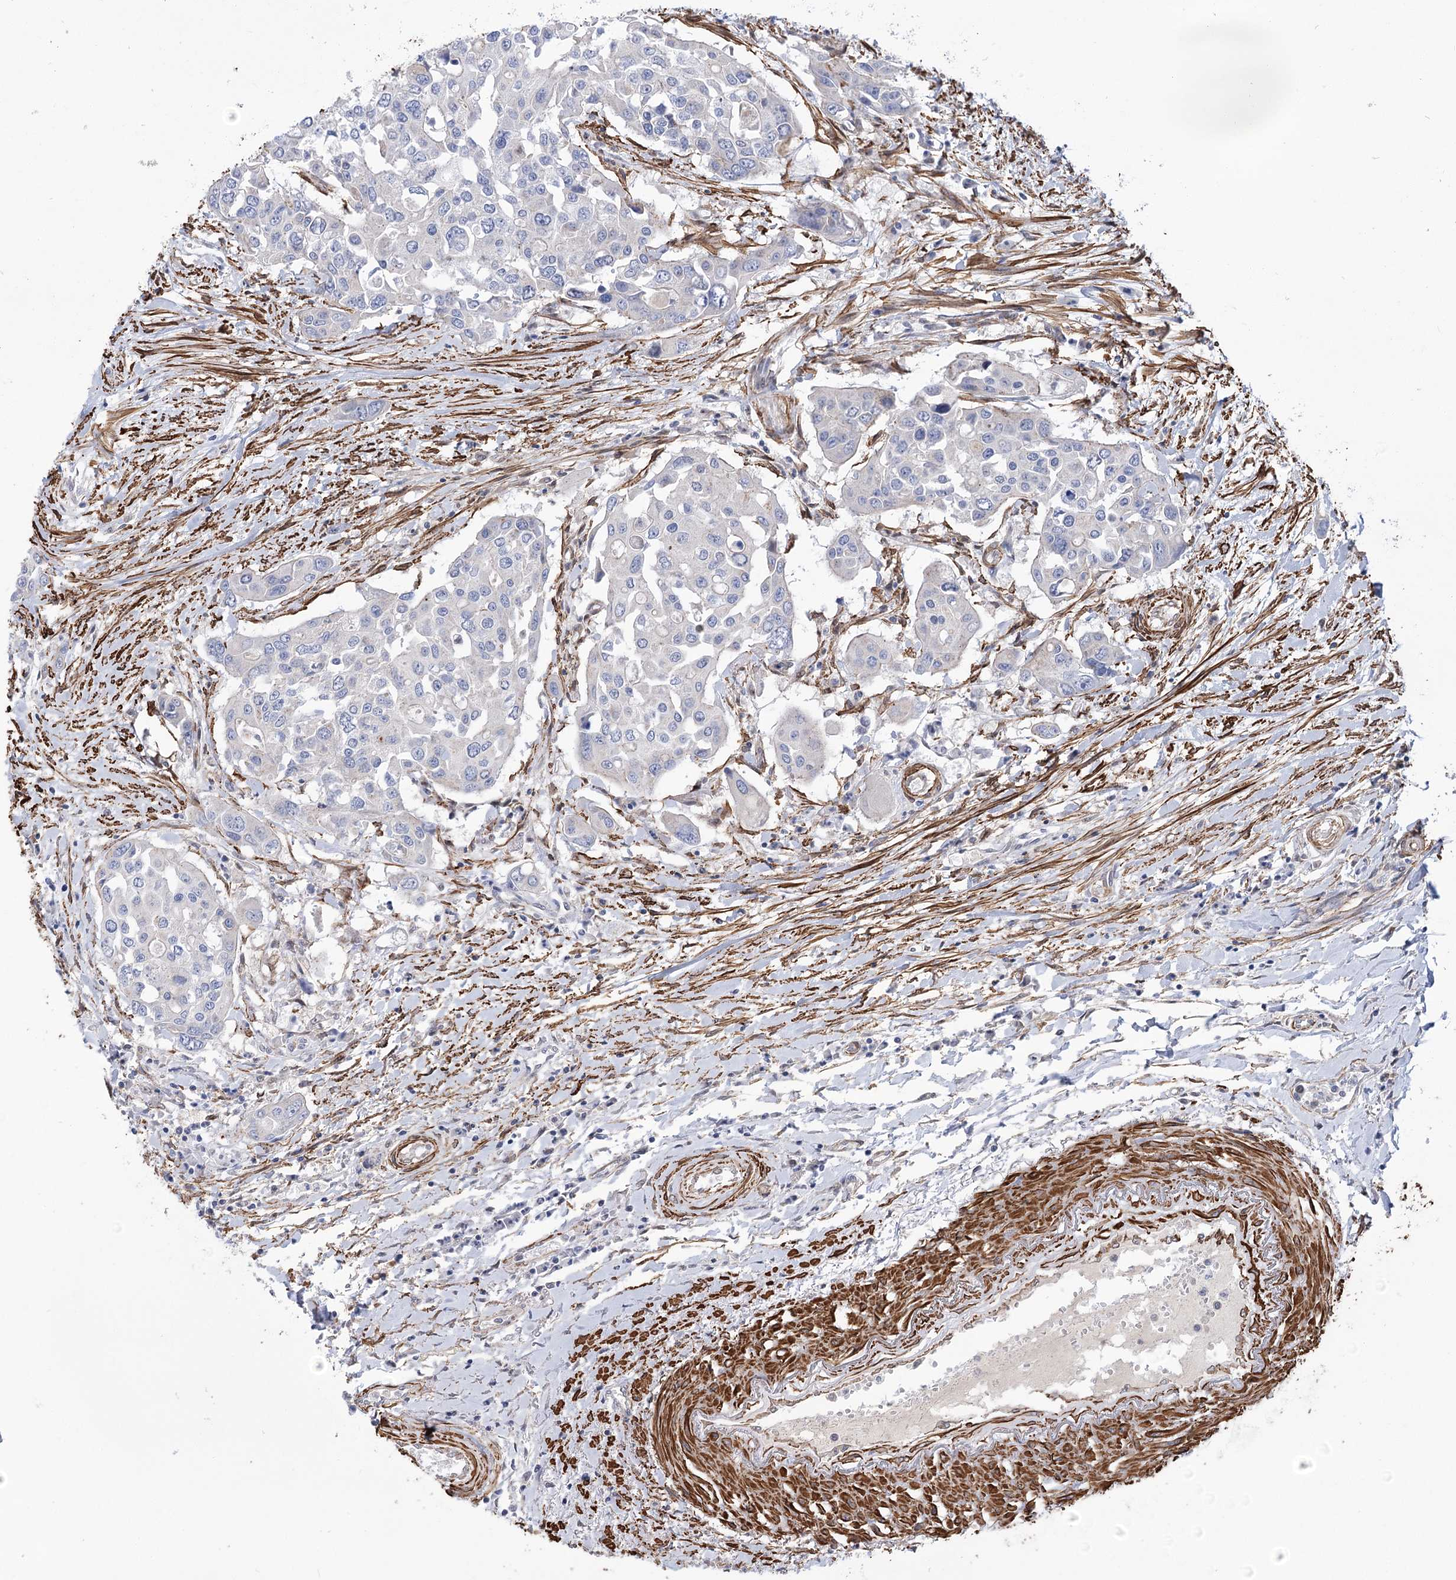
{"staining": {"intensity": "negative", "quantity": "none", "location": "none"}, "tissue": "colorectal cancer", "cell_type": "Tumor cells", "image_type": "cancer", "snomed": [{"axis": "morphology", "description": "Adenocarcinoma, NOS"}, {"axis": "topography", "description": "Colon"}], "caption": "Immunohistochemistry (IHC) image of human colorectal adenocarcinoma stained for a protein (brown), which reveals no positivity in tumor cells.", "gene": "WASHC3", "patient": {"sex": "male", "age": 77}}